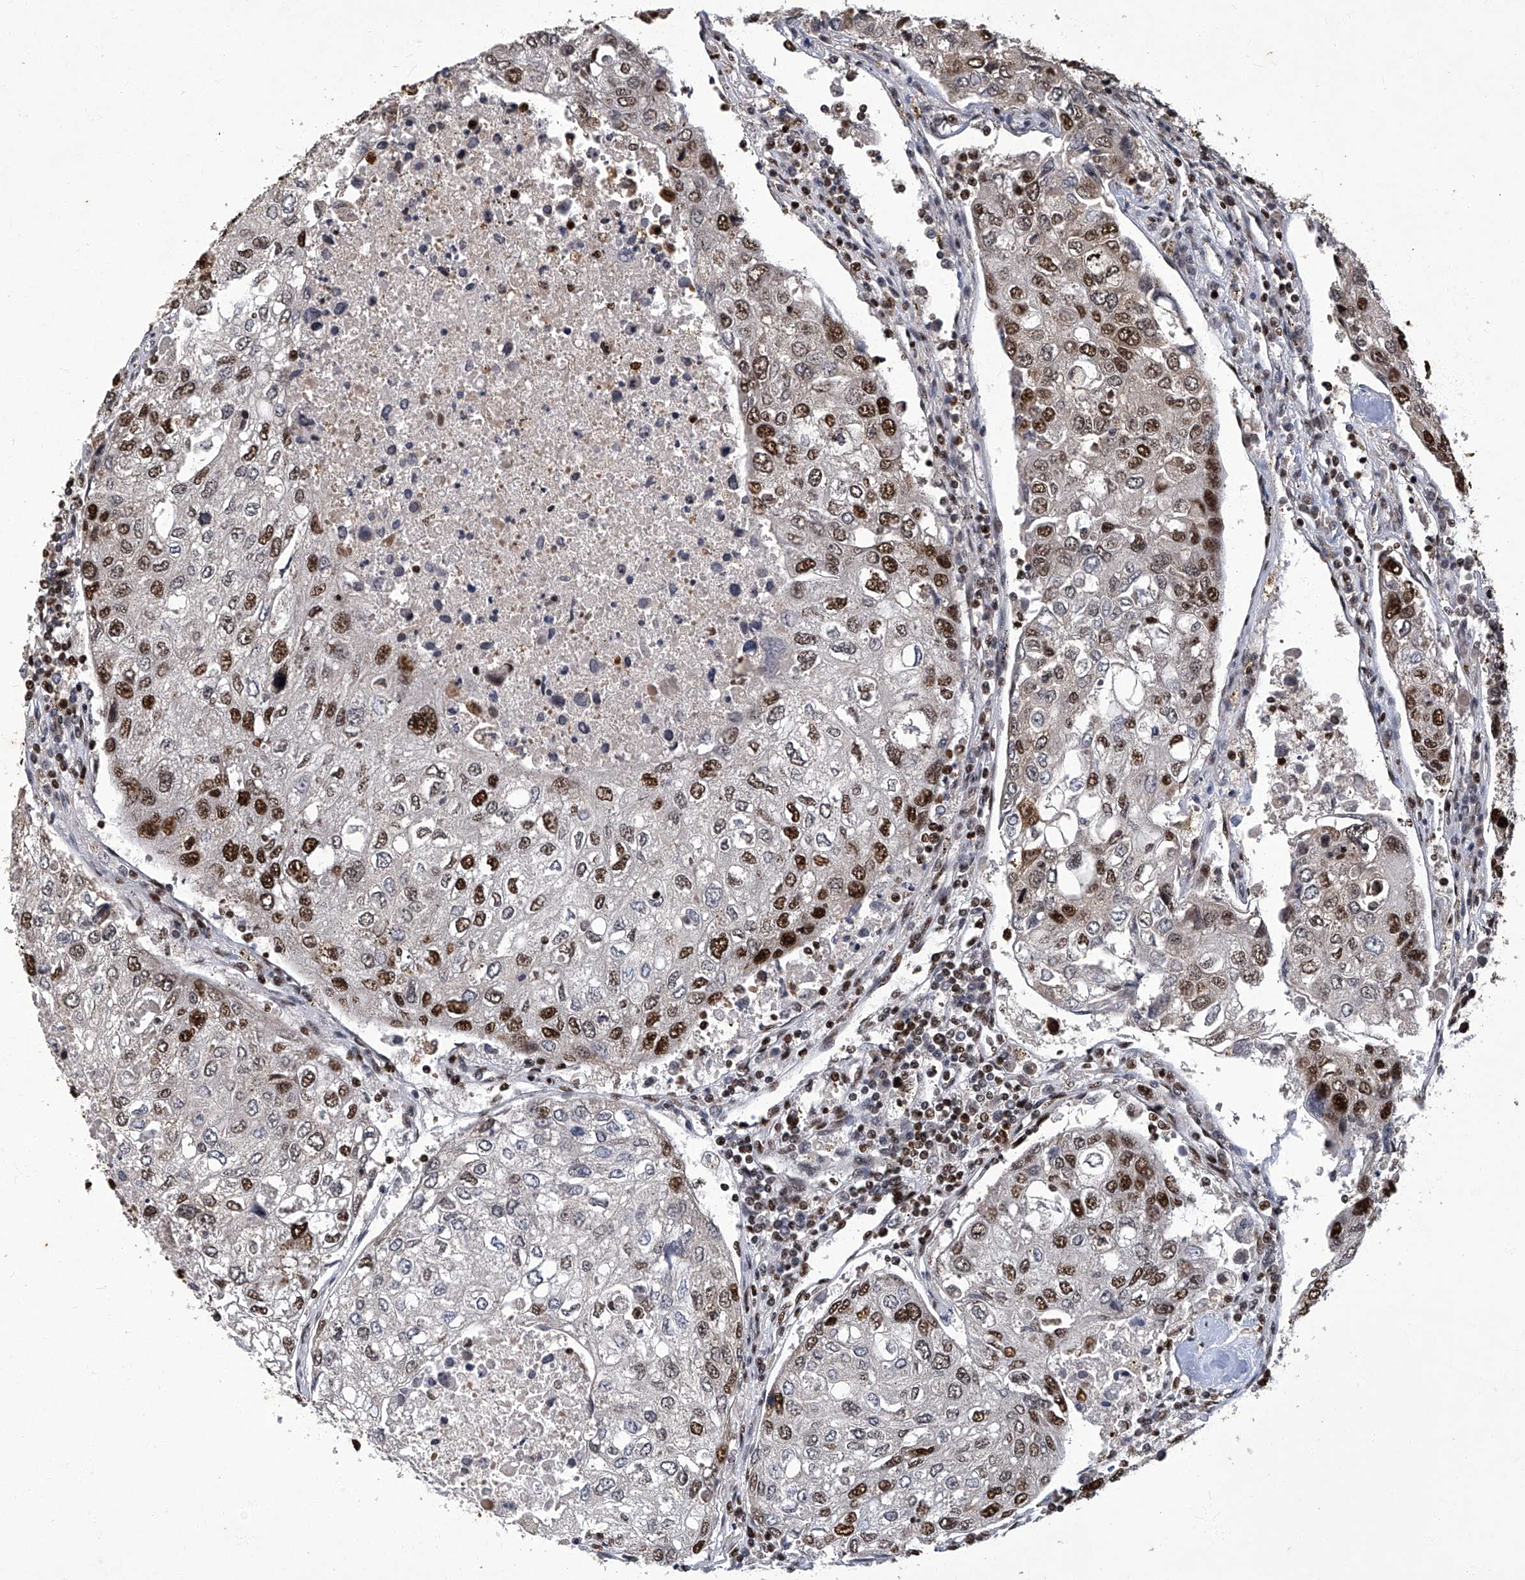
{"staining": {"intensity": "strong", "quantity": ">75%", "location": "nuclear"}, "tissue": "urothelial cancer", "cell_type": "Tumor cells", "image_type": "cancer", "snomed": [{"axis": "morphology", "description": "Urothelial carcinoma, High grade"}, {"axis": "topography", "description": "Lymph node"}, {"axis": "topography", "description": "Urinary bladder"}], "caption": "Tumor cells show strong nuclear staining in about >75% of cells in urothelial carcinoma (high-grade). Nuclei are stained in blue.", "gene": "HBP1", "patient": {"sex": "male", "age": 51}}